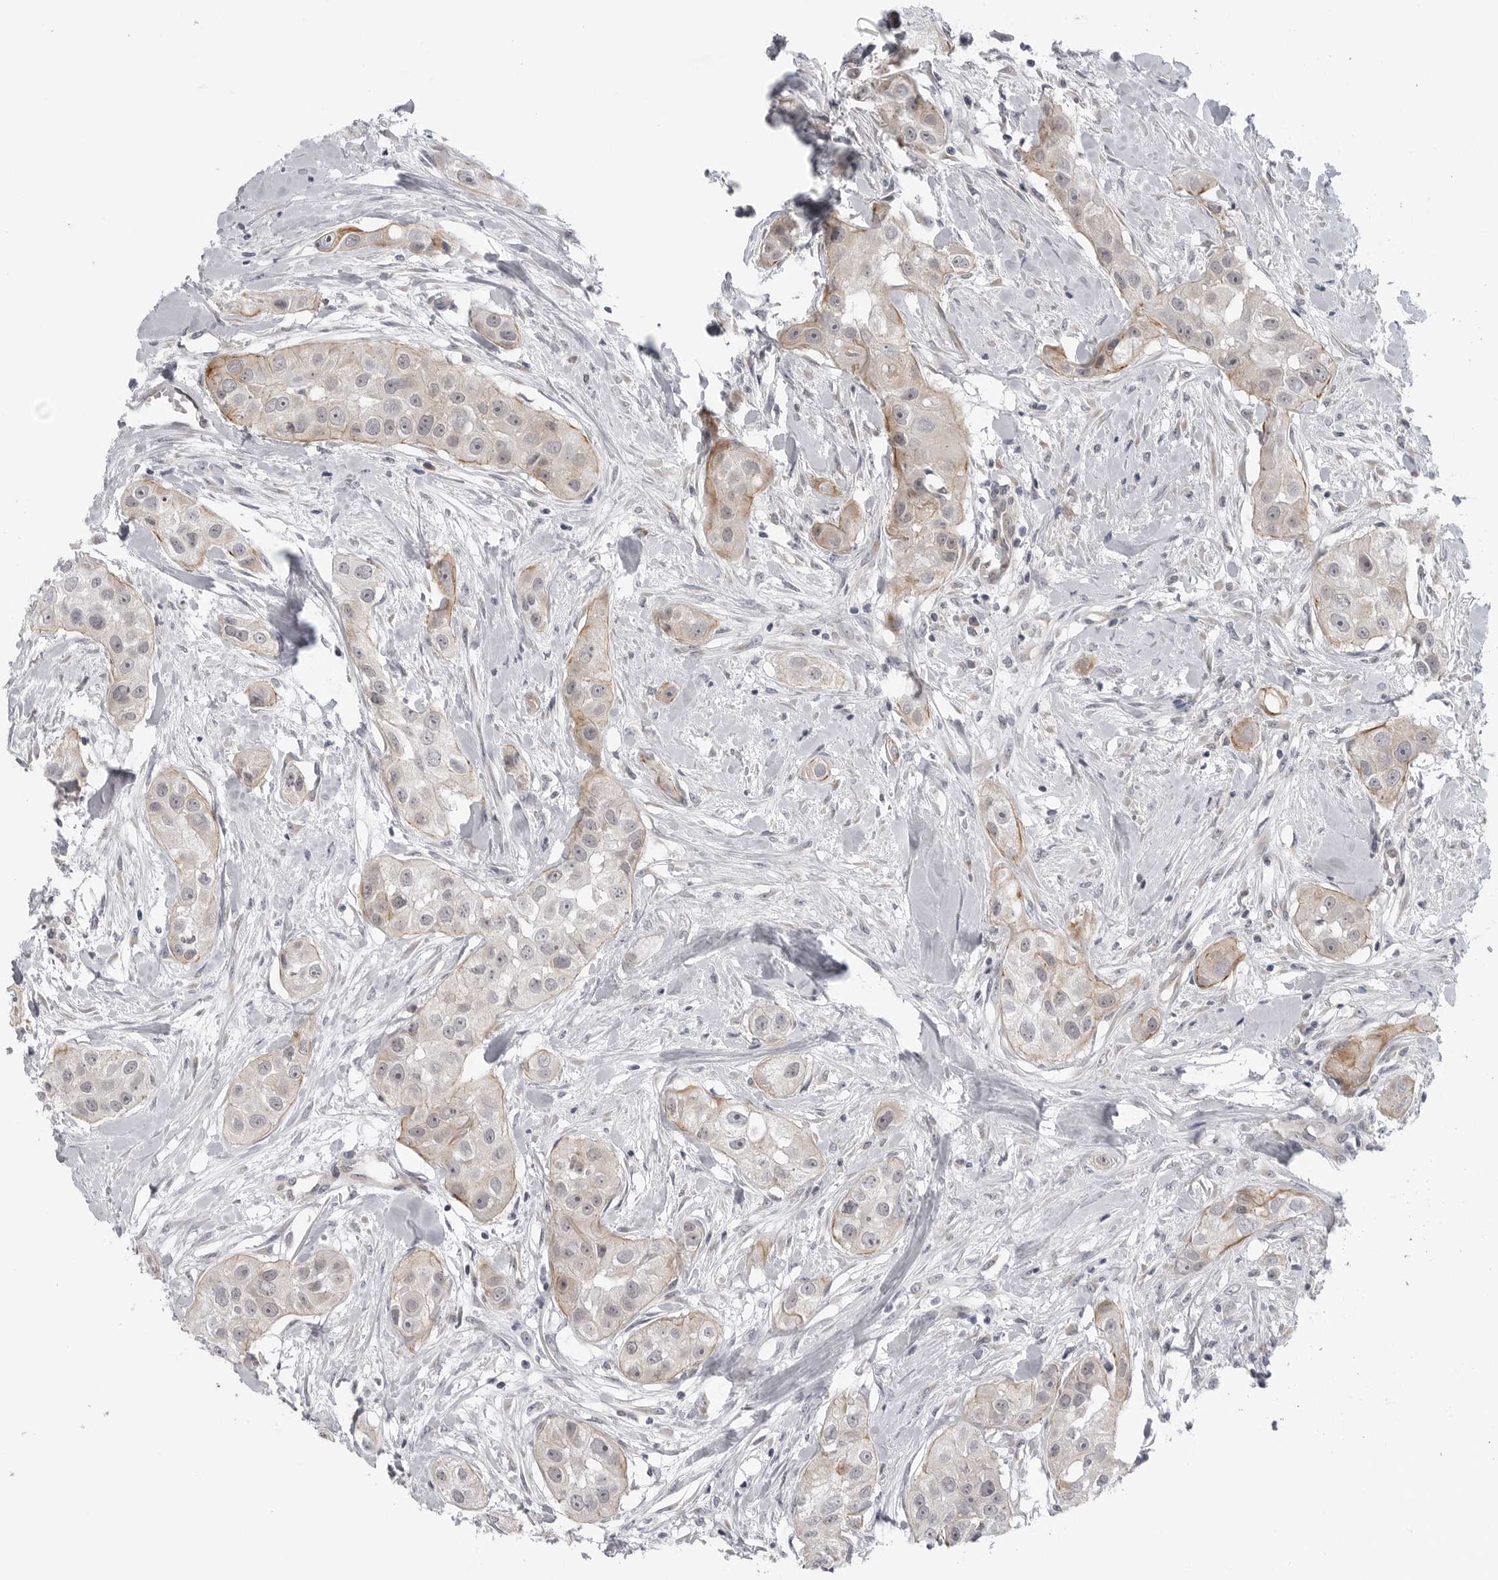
{"staining": {"intensity": "weak", "quantity": "<25%", "location": "nuclear"}, "tissue": "head and neck cancer", "cell_type": "Tumor cells", "image_type": "cancer", "snomed": [{"axis": "morphology", "description": "Normal tissue, NOS"}, {"axis": "morphology", "description": "Squamous cell carcinoma, NOS"}, {"axis": "topography", "description": "Skeletal muscle"}, {"axis": "topography", "description": "Head-Neck"}], "caption": "The IHC micrograph has no significant staining in tumor cells of squamous cell carcinoma (head and neck) tissue. (DAB immunohistochemistry with hematoxylin counter stain).", "gene": "LRRC45", "patient": {"sex": "male", "age": 51}}